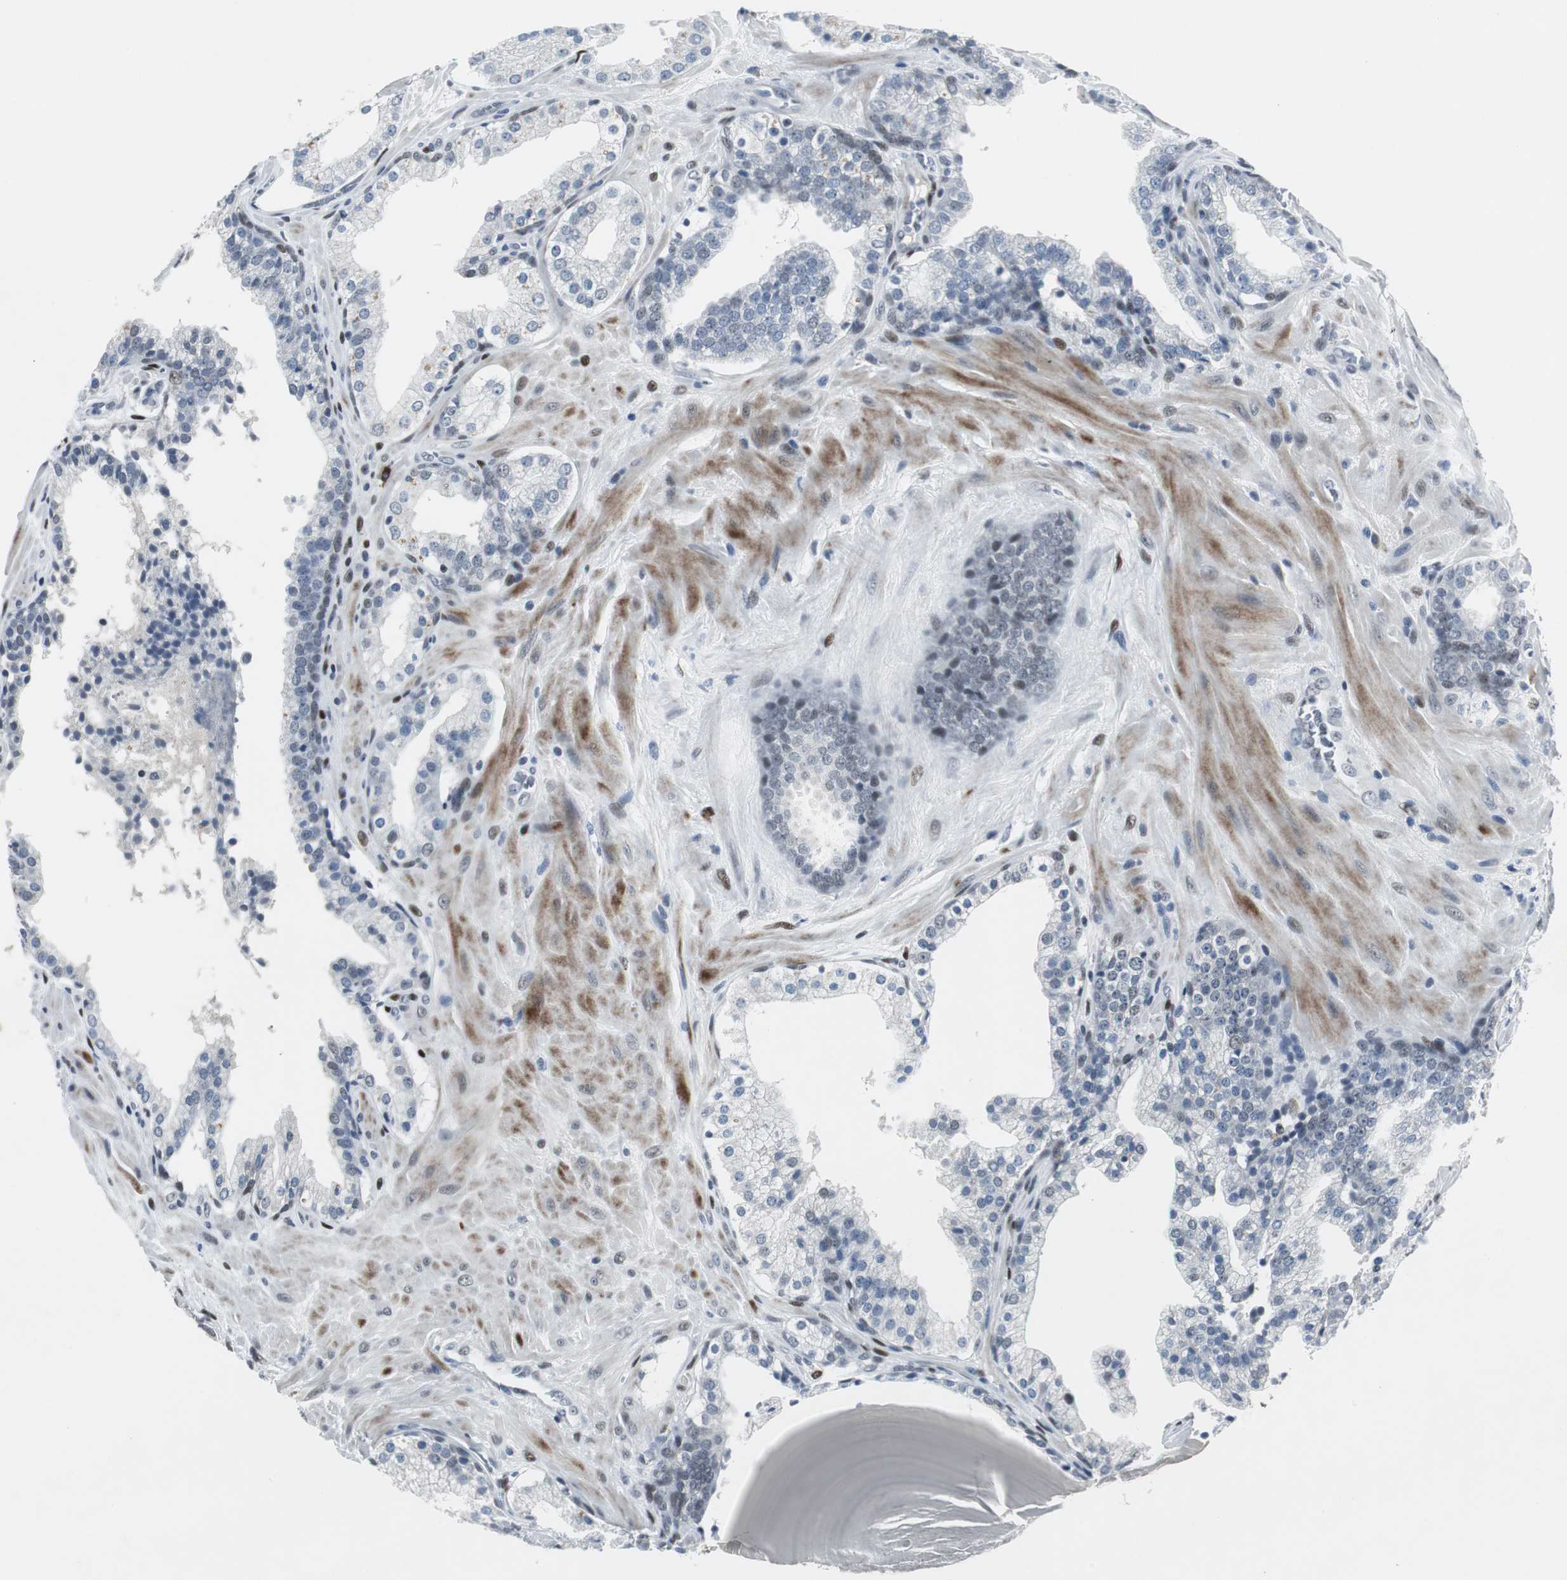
{"staining": {"intensity": "weak", "quantity": "<25%", "location": "nuclear"}, "tissue": "prostate cancer", "cell_type": "Tumor cells", "image_type": "cancer", "snomed": [{"axis": "morphology", "description": "Adenocarcinoma, High grade"}, {"axis": "topography", "description": "Prostate"}], "caption": "Immunohistochemistry (IHC) of prostate cancer (adenocarcinoma (high-grade)) shows no staining in tumor cells.", "gene": "ELK1", "patient": {"sex": "male", "age": 68}}